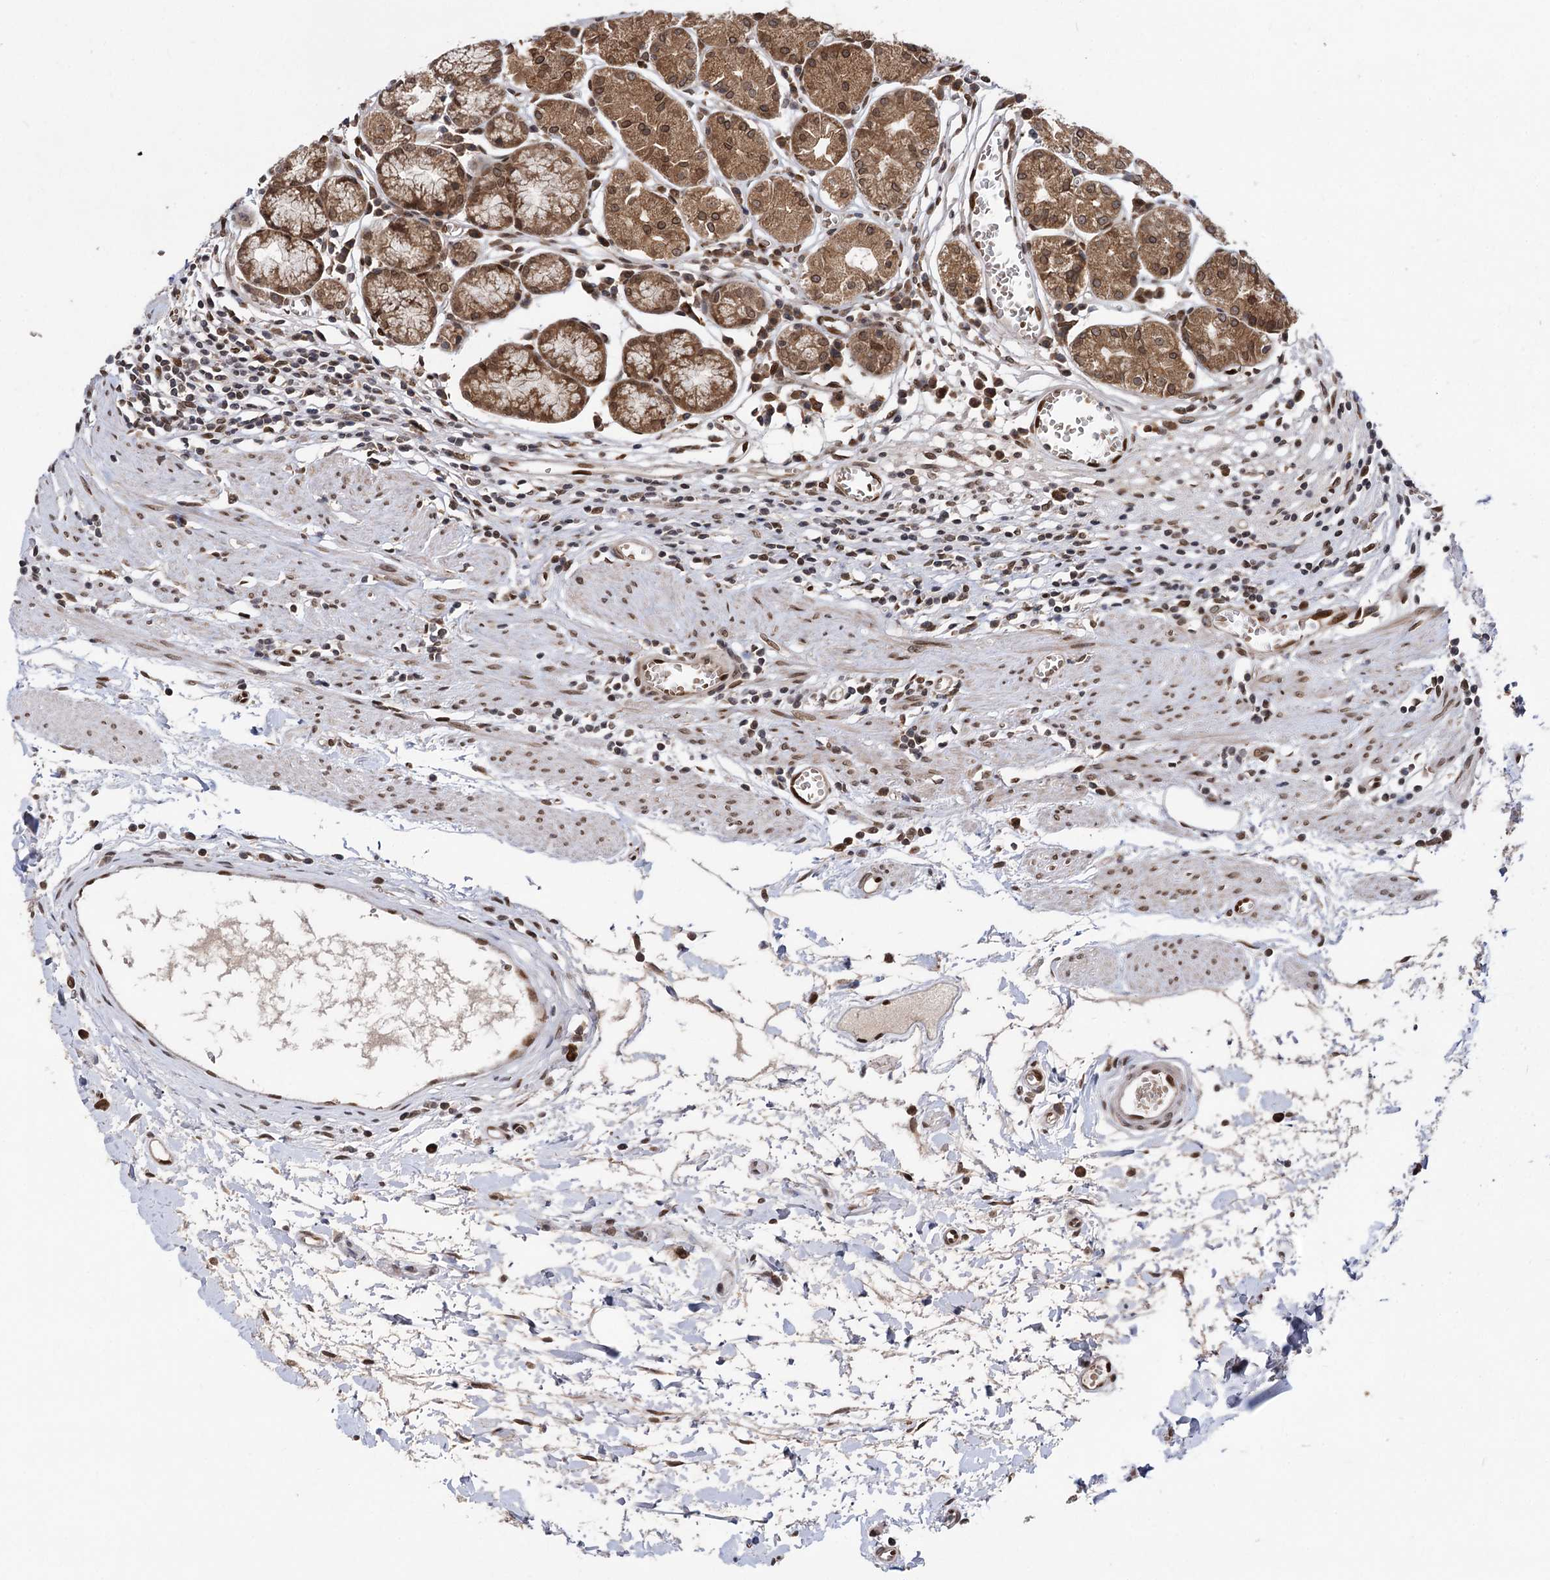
{"staining": {"intensity": "moderate", "quantity": ">75%", "location": "cytoplasmic/membranous,nuclear"}, "tissue": "stomach", "cell_type": "Glandular cells", "image_type": "normal", "snomed": [{"axis": "morphology", "description": "Normal tissue, NOS"}, {"axis": "topography", "description": "Stomach"}], "caption": "Brown immunohistochemical staining in normal stomach exhibits moderate cytoplasmic/membranous,nuclear positivity in about >75% of glandular cells.", "gene": "MESD", "patient": {"sex": "male", "age": 55}}